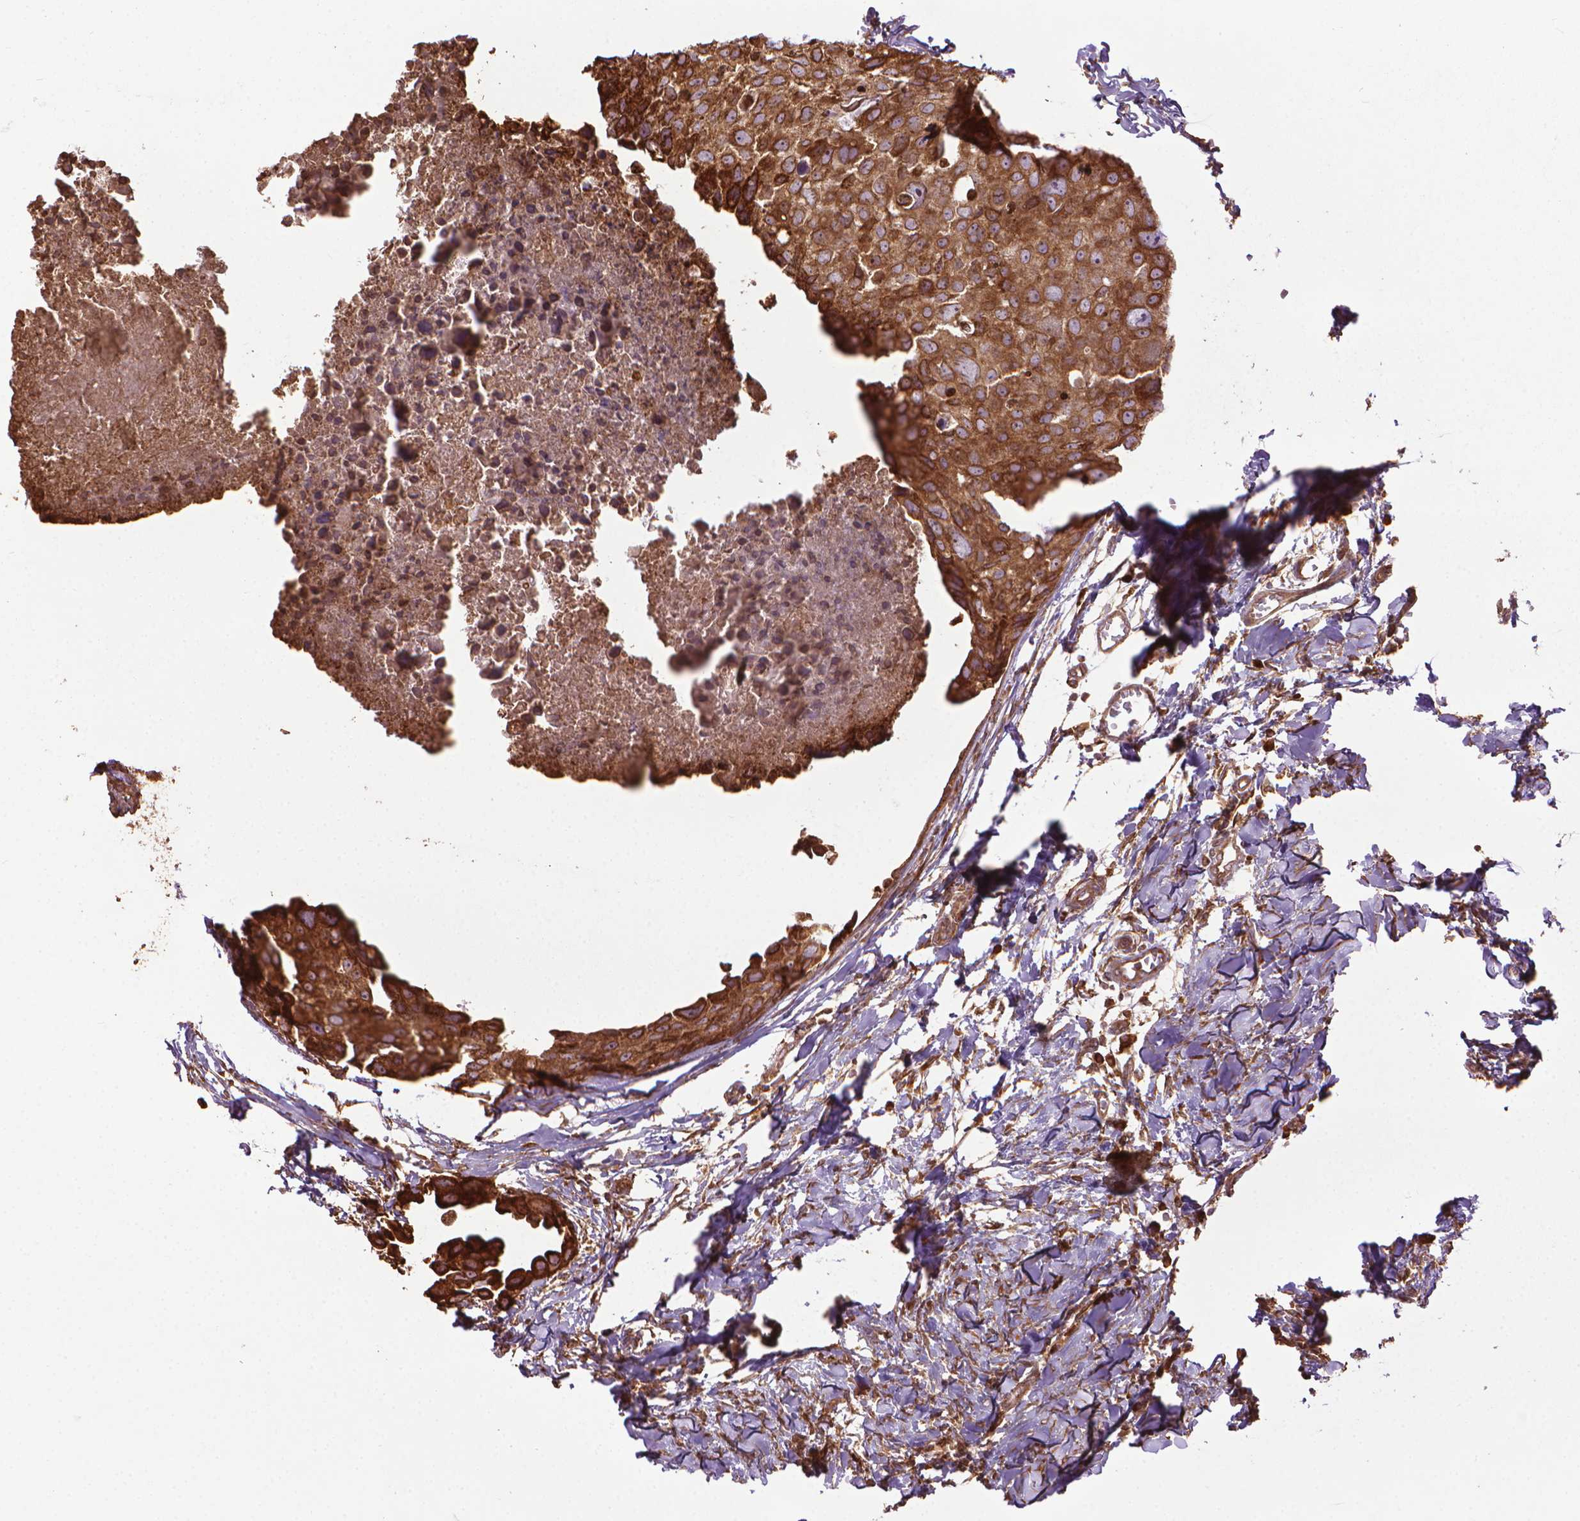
{"staining": {"intensity": "strong", "quantity": ">75%", "location": "cytoplasmic/membranous"}, "tissue": "breast cancer", "cell_type": "Tumor cells", "image_type": "cancer", "snomed": [{"axis": "morphology", "description": "Duct carcinoma"}, {"axis": "topography", "description": "Breast"}], "caption": "This histopathology image displays IHC staining of human breast cancer (infiltrating ductal carcinoma), with high strong cytoplasmic/membranous staining in approximately >75% of tumor cells.", "gene": "GAS1", "patient": {"sex": "female", "age": 38}}